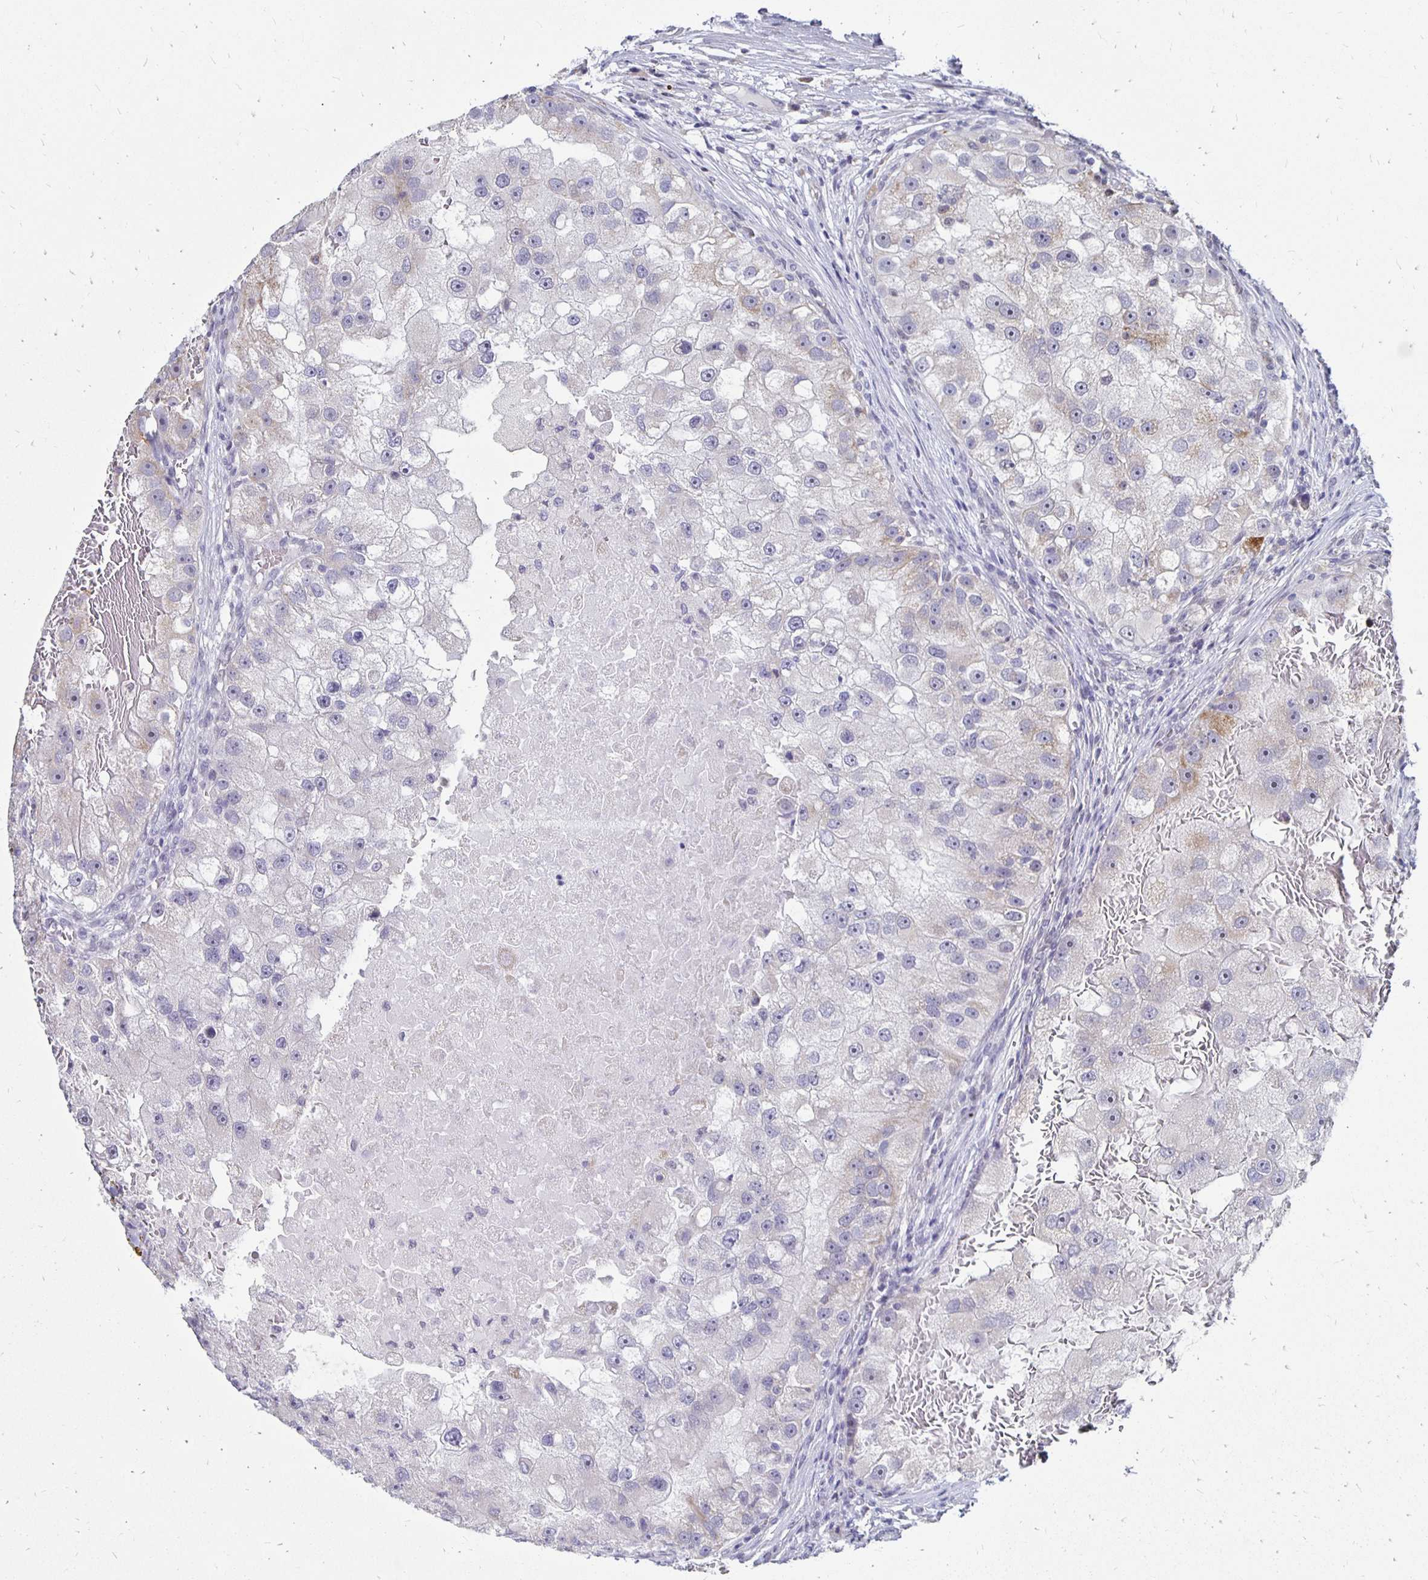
{"staining": {"intensity": "weak", "quantity": "<25%", "location": "cytoplasmic/membranous"}, "tissue": "renal cancer", "cell_type": "Tumor cells", "image_type": "cancer", "snomed": [{"axis": "morphology", "description": "Adenocarcinoma, NOS"}, {"axis": "topography", "description": "Kidney"}], "caption": "An IHC micrograph of renal cancer (adenocarcinoma) is shown. There is no staining in tumor cells of renal cancer (adenocarcinoma).", "gene": "ATOSB", "patient": {"sex": "male", "age": 63}}